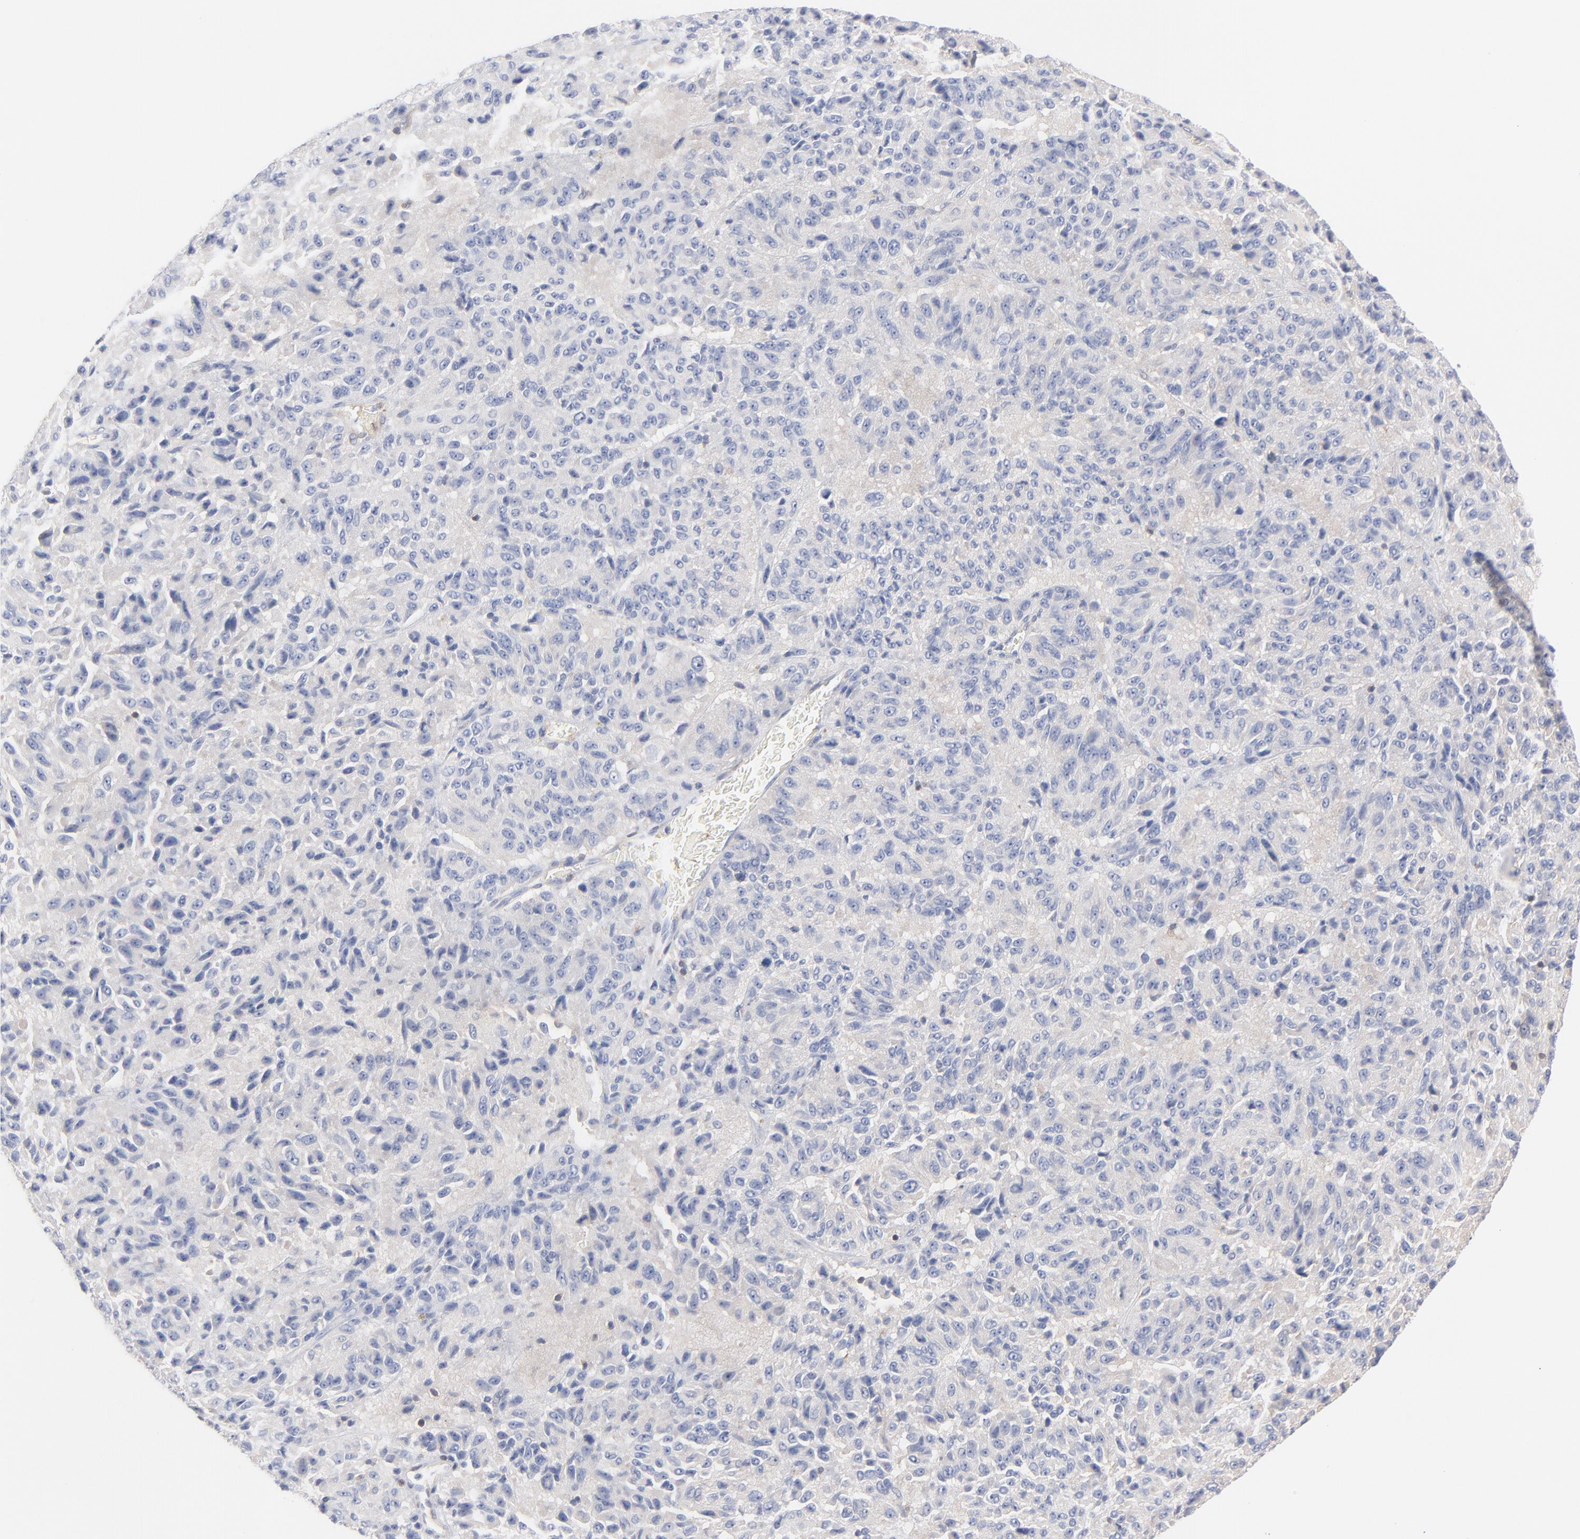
{"staining": {"intensity": "negative", "quantity": "none", "location": "none"}, "tissue": "melanoma", "cell_type": "Tumor cells", "image_type": "cancer", "snomed": [{"axis": "morphology", "description": "Malignant melanoma, Metastatic site"}, {"axis": "topography", "description": "Lung"}], "caption": "Immunohistochemistry histopathology image of melanoma stained for a protein (brown), which demonstrates no expression in tumor cells. The staining was performed using DAB to visualize the protein expression in brown, while the nuclei were stained in blue with hematoxylin (Magnification: 20x).", "gene": "SEPTIN6", "patient": {"sex": "male", "age": 64}}